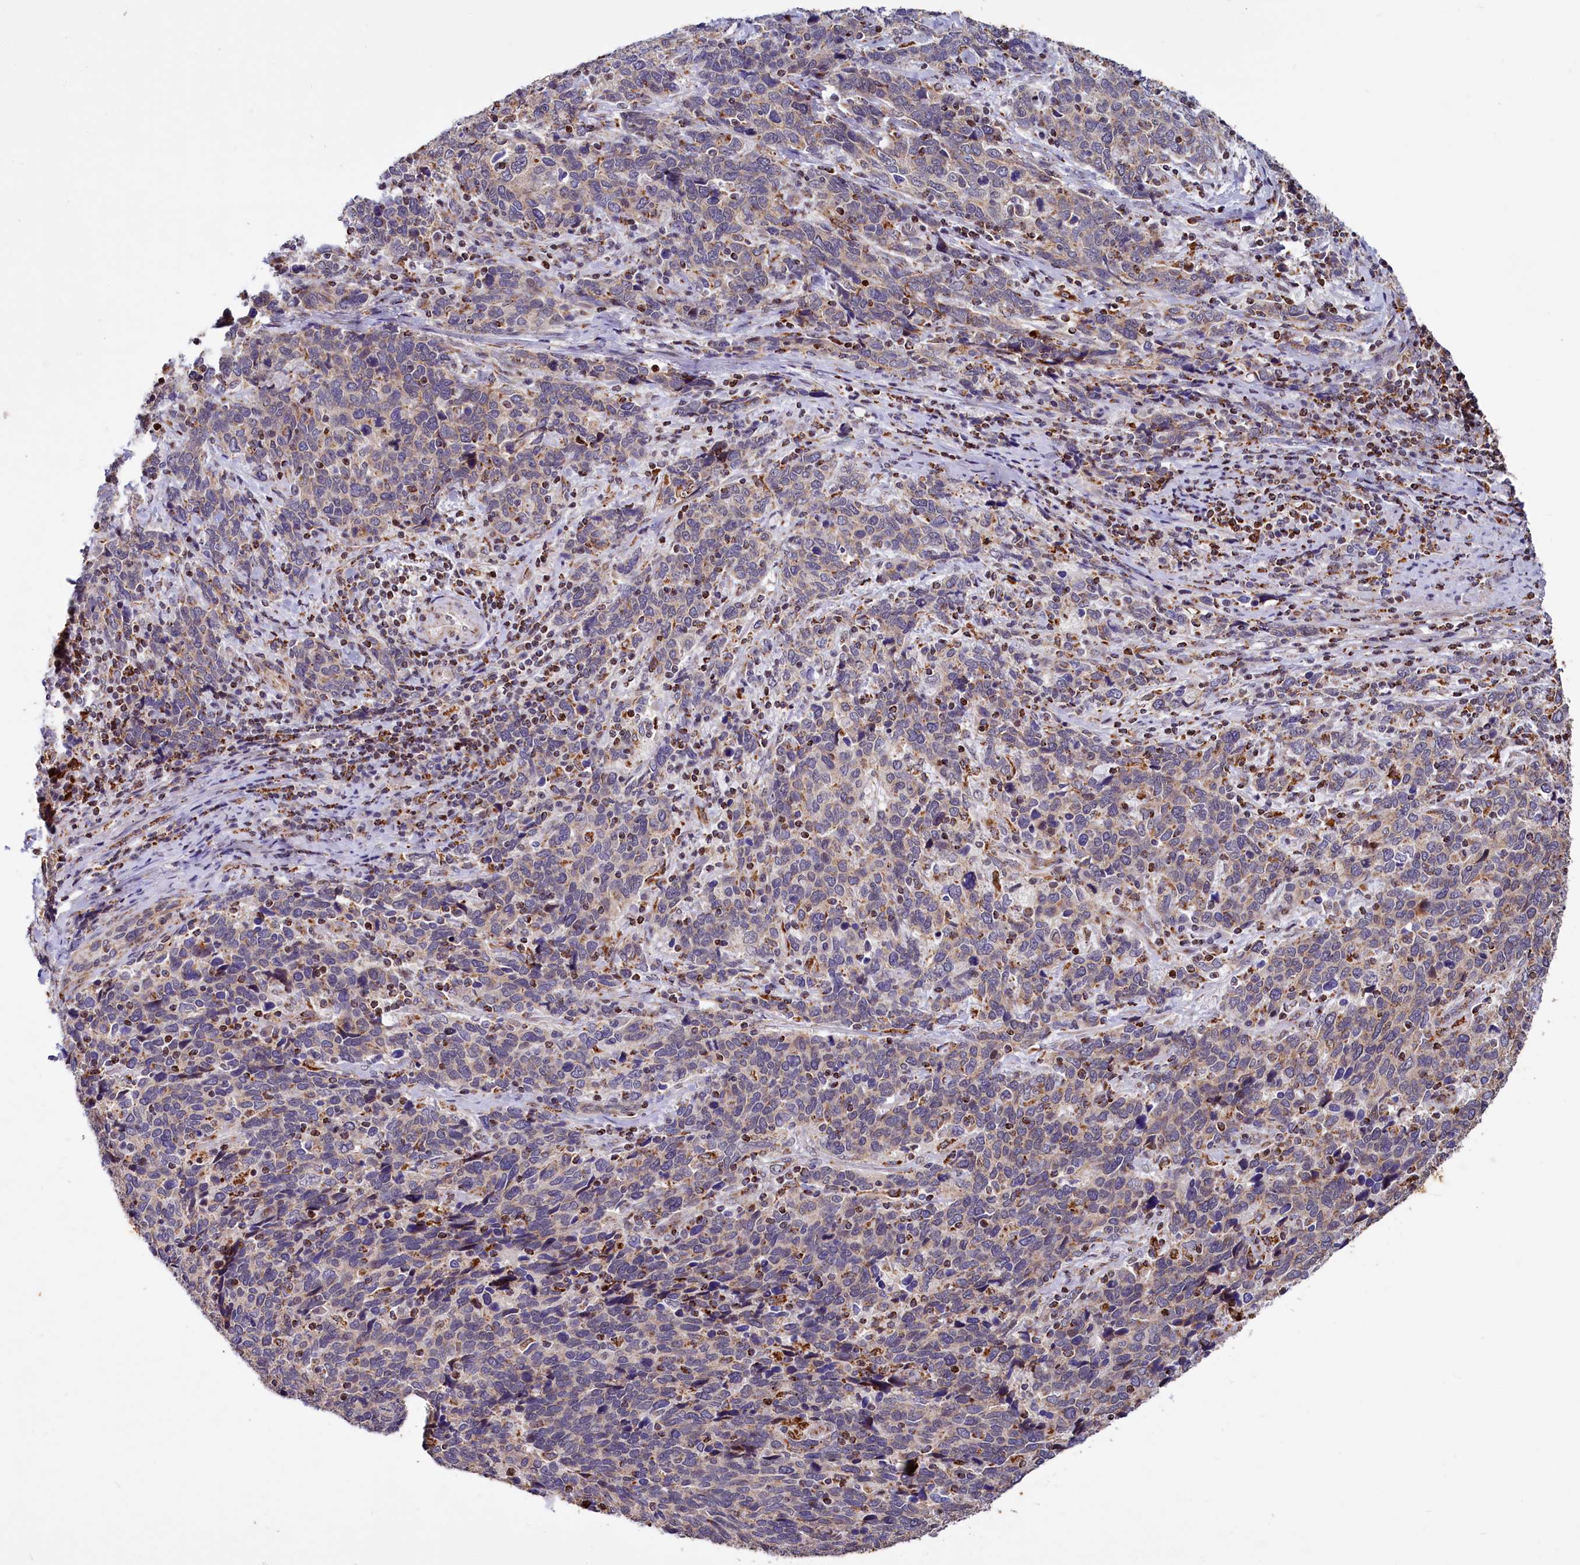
{"staining": {"intensity": "weak", "quantity": "25%-75%", "location": "cytoplasmic/membranous"}, "tissue": "cervical cancer", "cell_type": "Tumor cells", "image_type": "cancer", "snomed": [{"axis": "morphology", "description": "Squamous cell carcinoma, NOS"}, {"axis": "topography", "description": "Cervix"}], "caption": "This photomicrograph shows immunohistochemistry staining of human cervical squamous cell carcinoma, with low weak cytoplasmic/membranous positivity in about 25%-75% of tumor cells.", "gene": "DYNC2H1", "patient": {"sex": "female", "age": 41}}